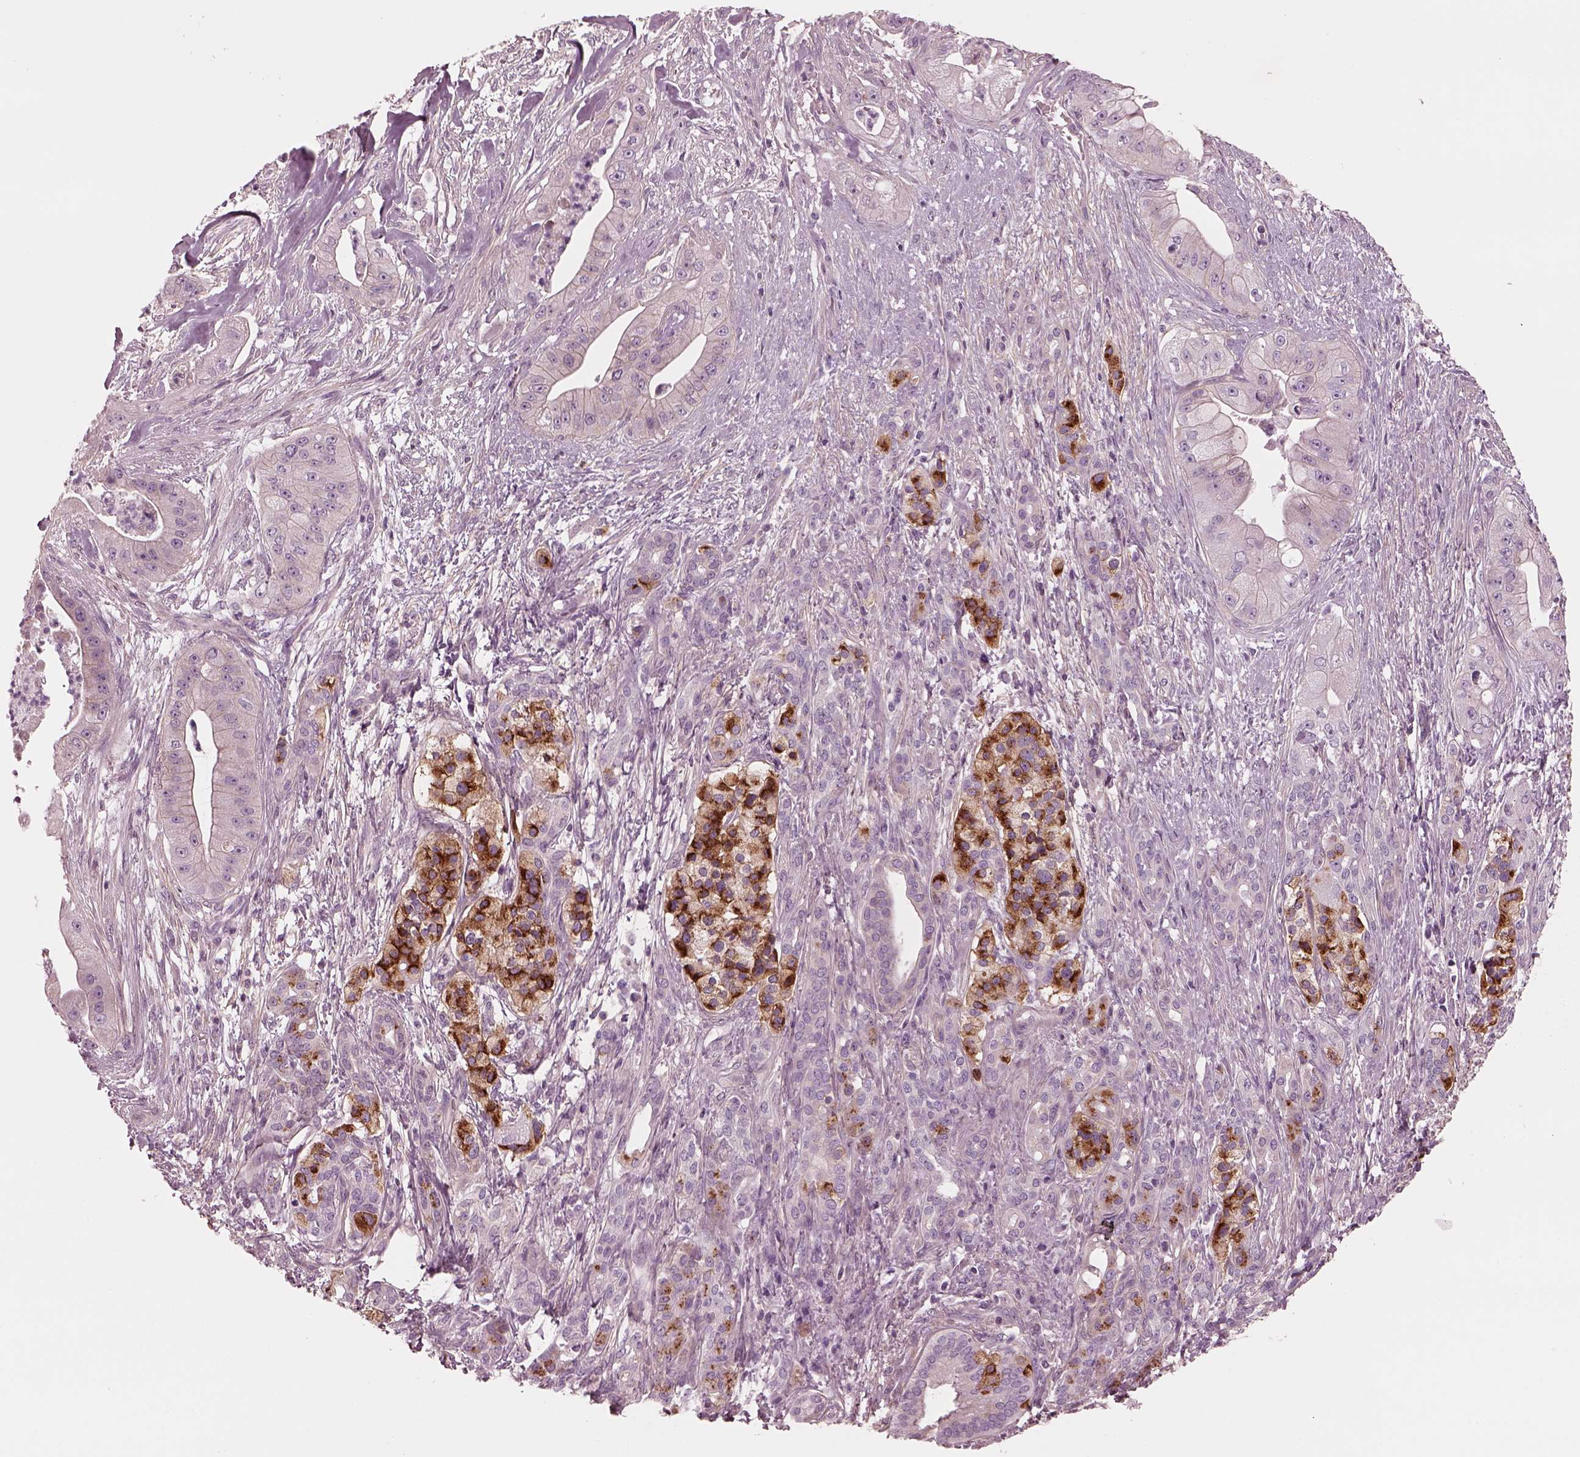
{"staining": {"intensity": "strong", "quantity": "25%-75%", "location": "cytoplasmic/membranous"}, "tissue": "pancreatic cancer", "cell_type": "Tumor cells", "image_type": "cancer", "snomed": [{"axis": "morphology", "description": "Normal tissue, NOS"}, {"axis": "morphology", "description": "Inflammation, NOS"}, {"axis": "morphology", "description": "Adenocarcinoma, NOS"}, {"axis": "topography", "description": "Pancreas"}], "caption": "Immunohistochemical staining of human pancreatic cancer exhibits high levels of strong cytoplasmic/membranous protein positivity in about 25%-75% of tumor cells. (IHC, brightfield microscopy, high magnification).", "gene": "ELAPOR1", "patient": {"sex": "male", "age": 57}}